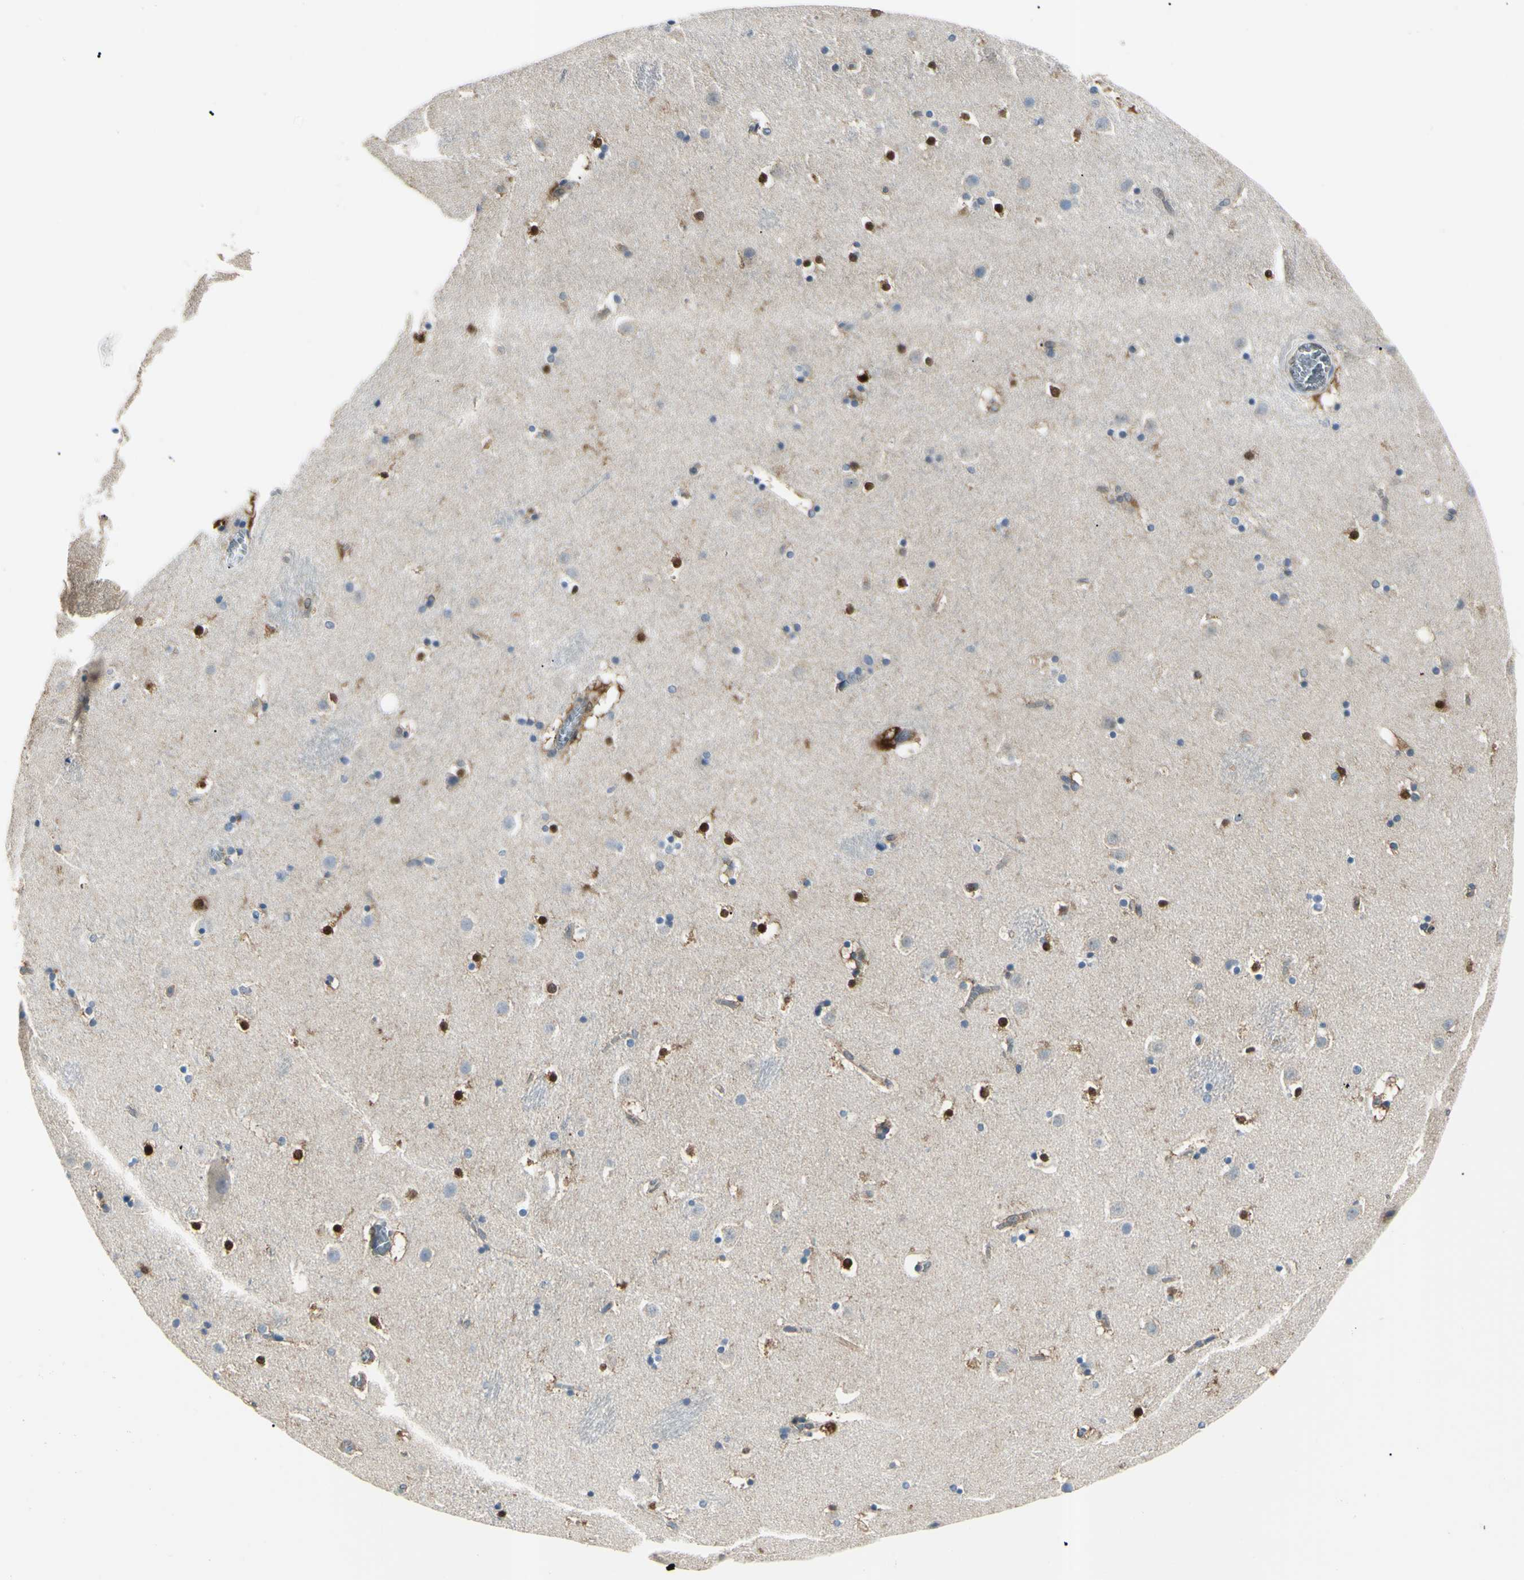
{"staining": {"intensity": "strong", "quantity": "25%-75%", "location": "cytoplasmic/membranous,nuclear"}, "tissue": "caudate", "cell_type": "Glial cells", "image_type": "normal", "snomed": [{"axis": "morphology", "description": "Normal tissue, NOS"}, {"axis": "topography", "description": "Lateral ventricle wall"}], "caption": "High-power microscopy captured an IHC histopathology image of benign caudate, revealing strong cytoplasmic/membranous,nuclear expression in about 25%-75% of glial cells. (DAB (3,3'-diaminobenzidine) IHC with brightfield microscopy, high magnification).", "gene": "AKR1C3", "patient": {"sex": "male", "age": 45}}